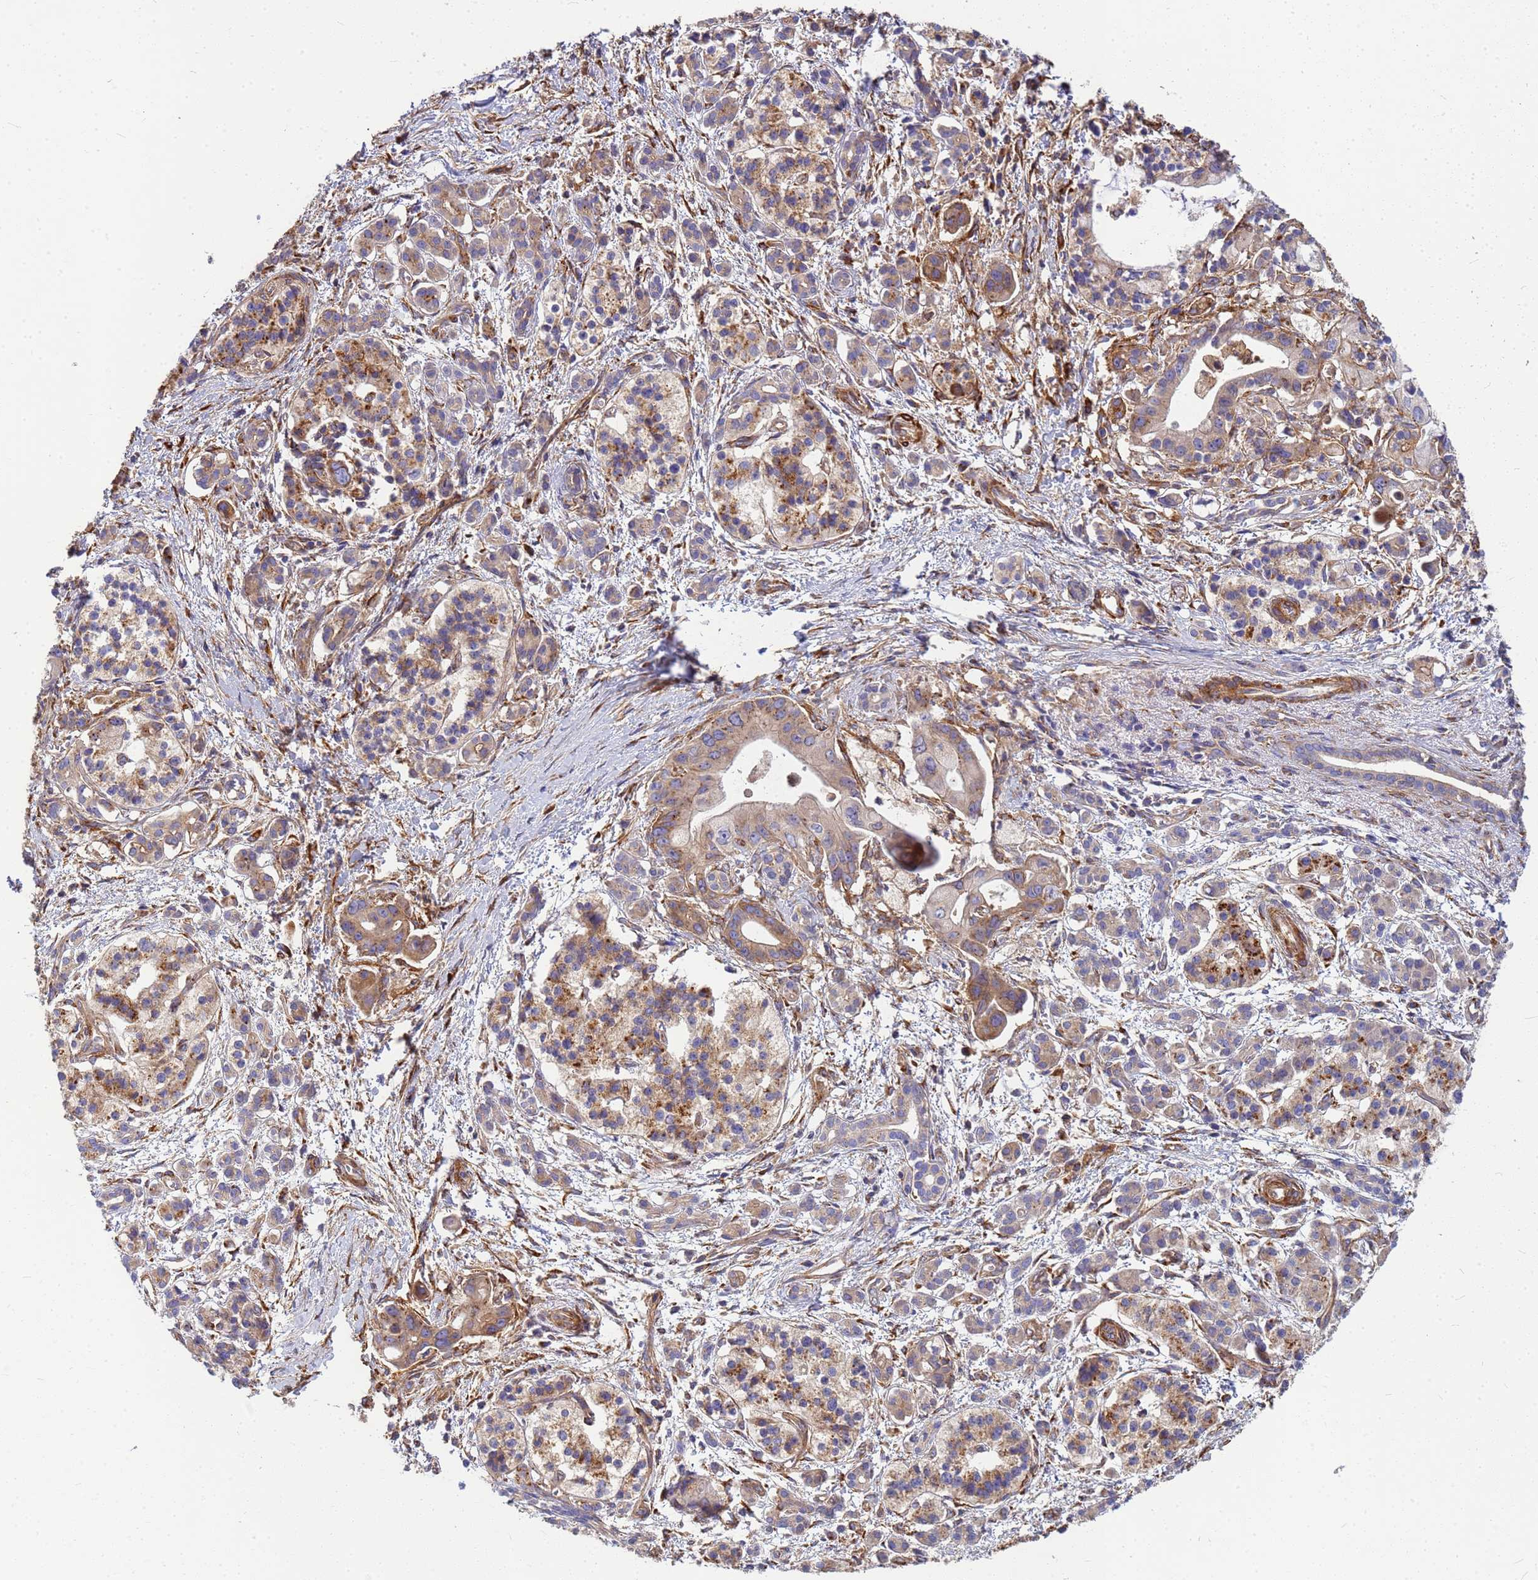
{"staining": {"intensity": "weak", "quantity": ">75%", "location": "cytoplasmic/membranous"}, "tissue": "pancreatic cancer", "cell_type": "Tumor cells", "image_type": "cancer", "snomed": [{"axis": "morphology", "description": "Adenocarcinoma, NOS"}, {"axis": "topography", "description": "Pancreas"}], "caption": "Tumor cells show low levels of weak cytoplasmic/membranous staining in approximately >75% of cells in adenocarcinoma (pancreatic). Using DAB (brown) and hematoxylin (blue) stains, captured at high magnification using brightfield microscopy.", "gene": "C2CD5", "patient": {"sex": "male", "age": 68}}